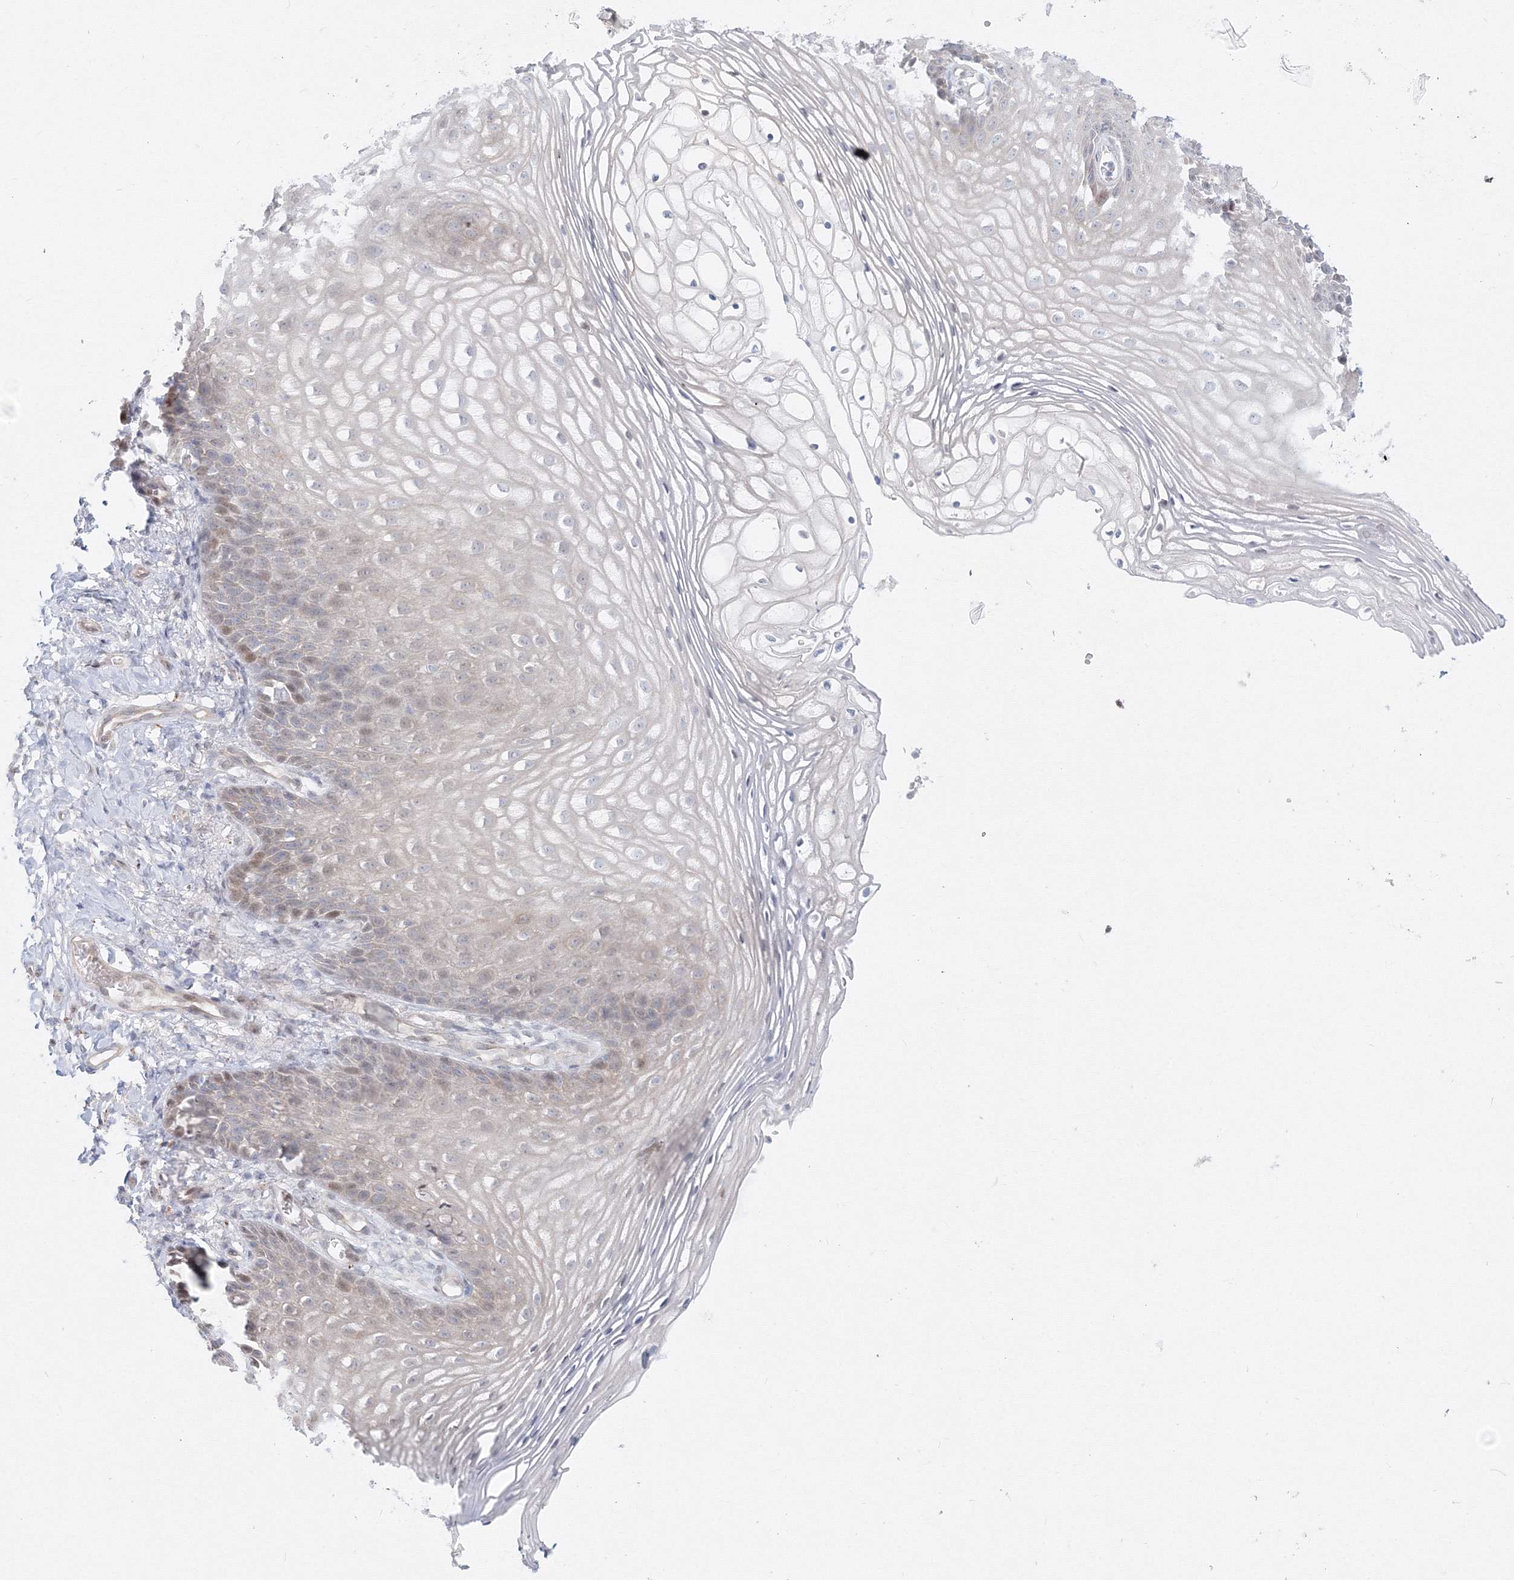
{"staining": {"intensity": "weak", "quantity": "<25%", "location": "nuclear"}, "tissue": "vagina", "cell_type": "Squamous epithelial cells", "image_type": "normal", "snomed": [{"axis": "morphology", "description": "Normal tissue, NOS"}, {"axis": "topography", "description": "Vagina"}], "caption": "Vagina stained for a protein using IHC demonstrates no positivity squamous epithelial cells.", "gene": "ARHGAP21", "patient": {"sex": "female", "age": 60}}